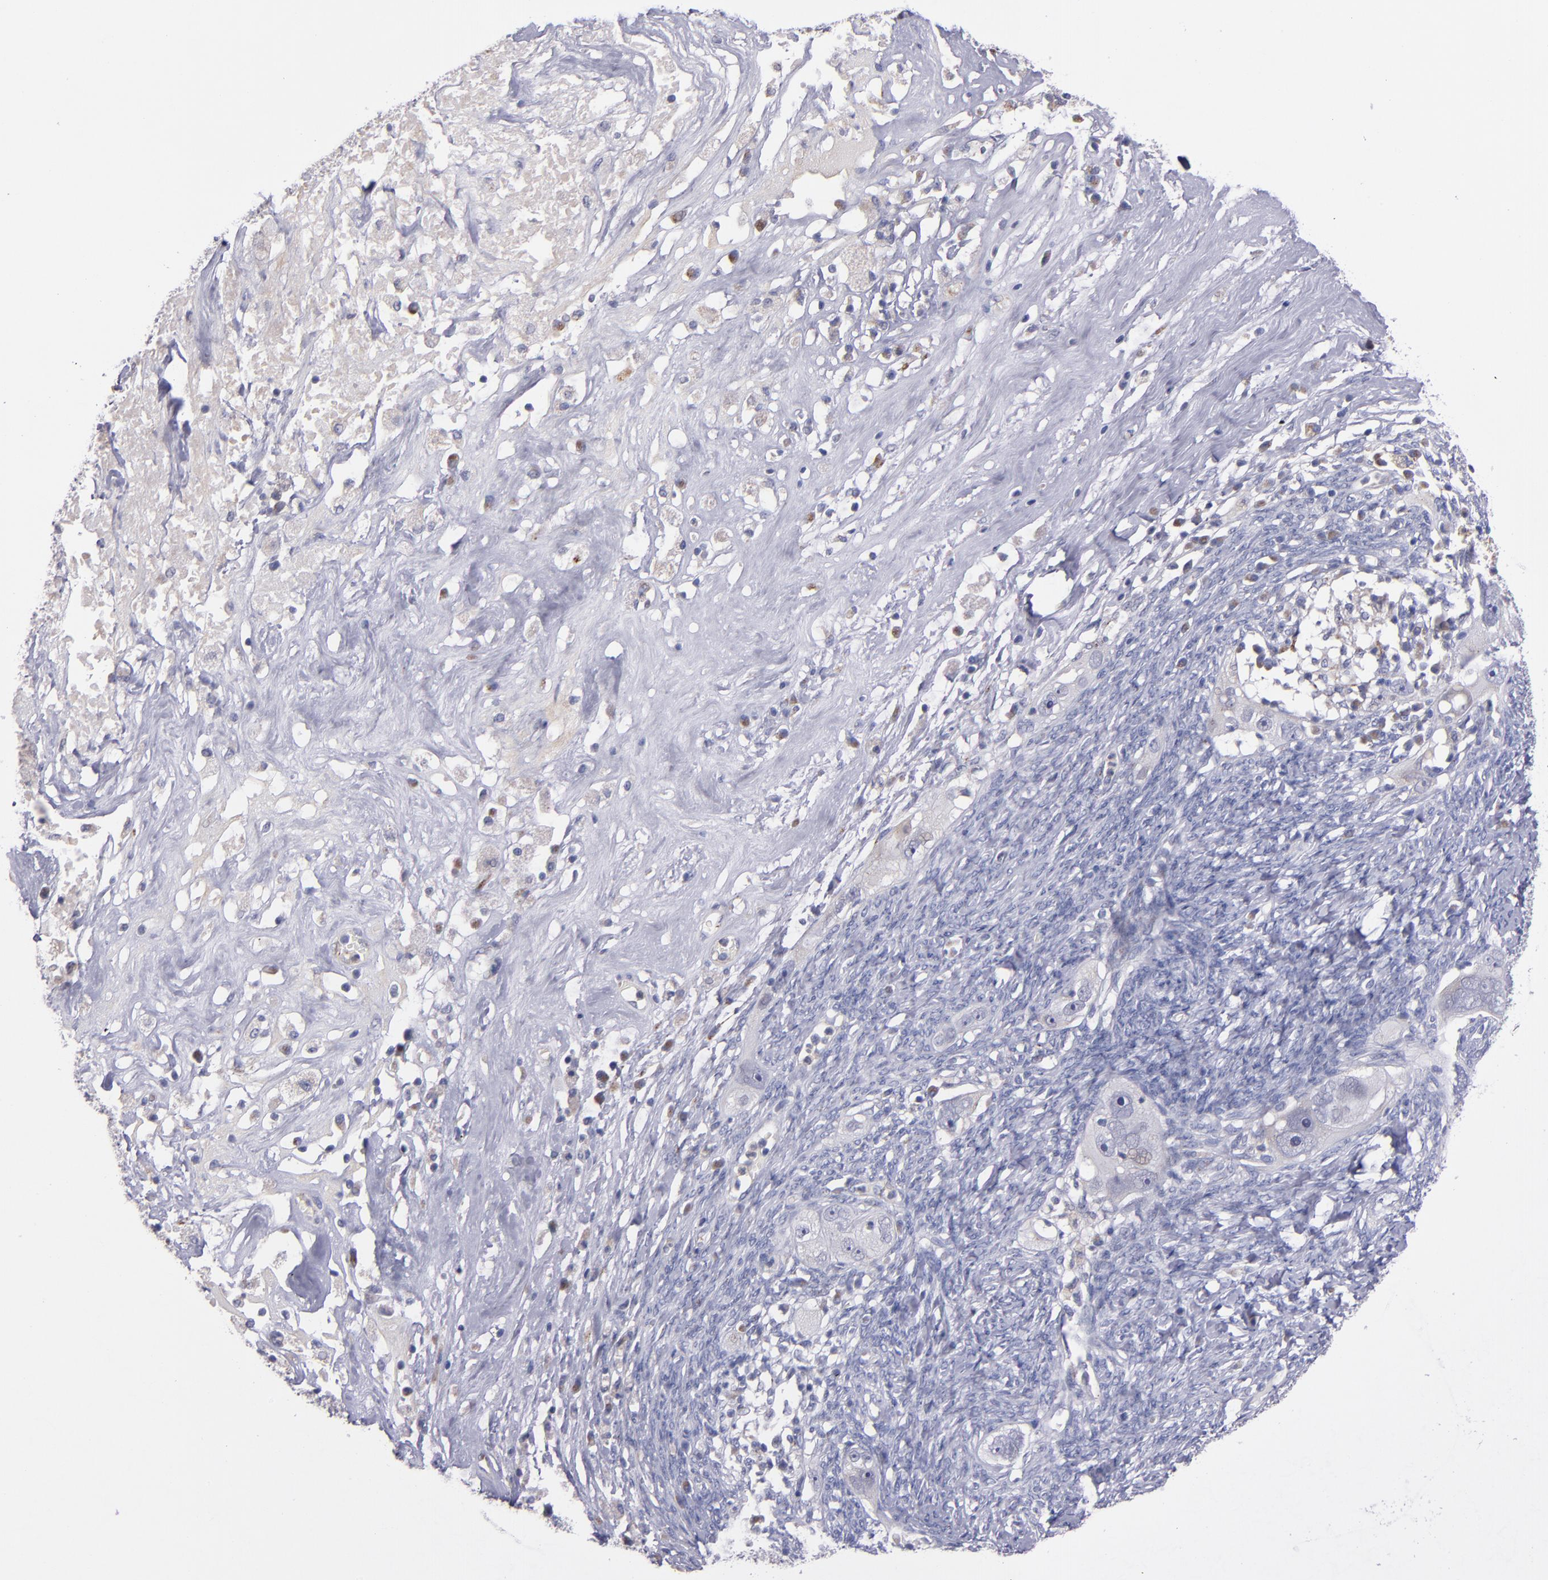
{"staining": {"intensity": "weak", "quantity": "<25%", "location": "cytoplasmic/membranous"}, "tissue": "ovarian cancer", "cell_type": "Tumor cells", "image_type": "cancer", "snomed": [{"axis": "morphology", "description": "Normal tissue, NOS"}, {"axis": "morphology", "description": "Cystadenocarcinoma, serous, NOS"}, {"axis": "topography", "description": "Ovary"}], "caption": "The histopathology image shows no staining of tumor cells in serous cystadenocarcinoma (ovarian).", "gene": "RAB41", "patient": {"sex": "female", "age": 62}}